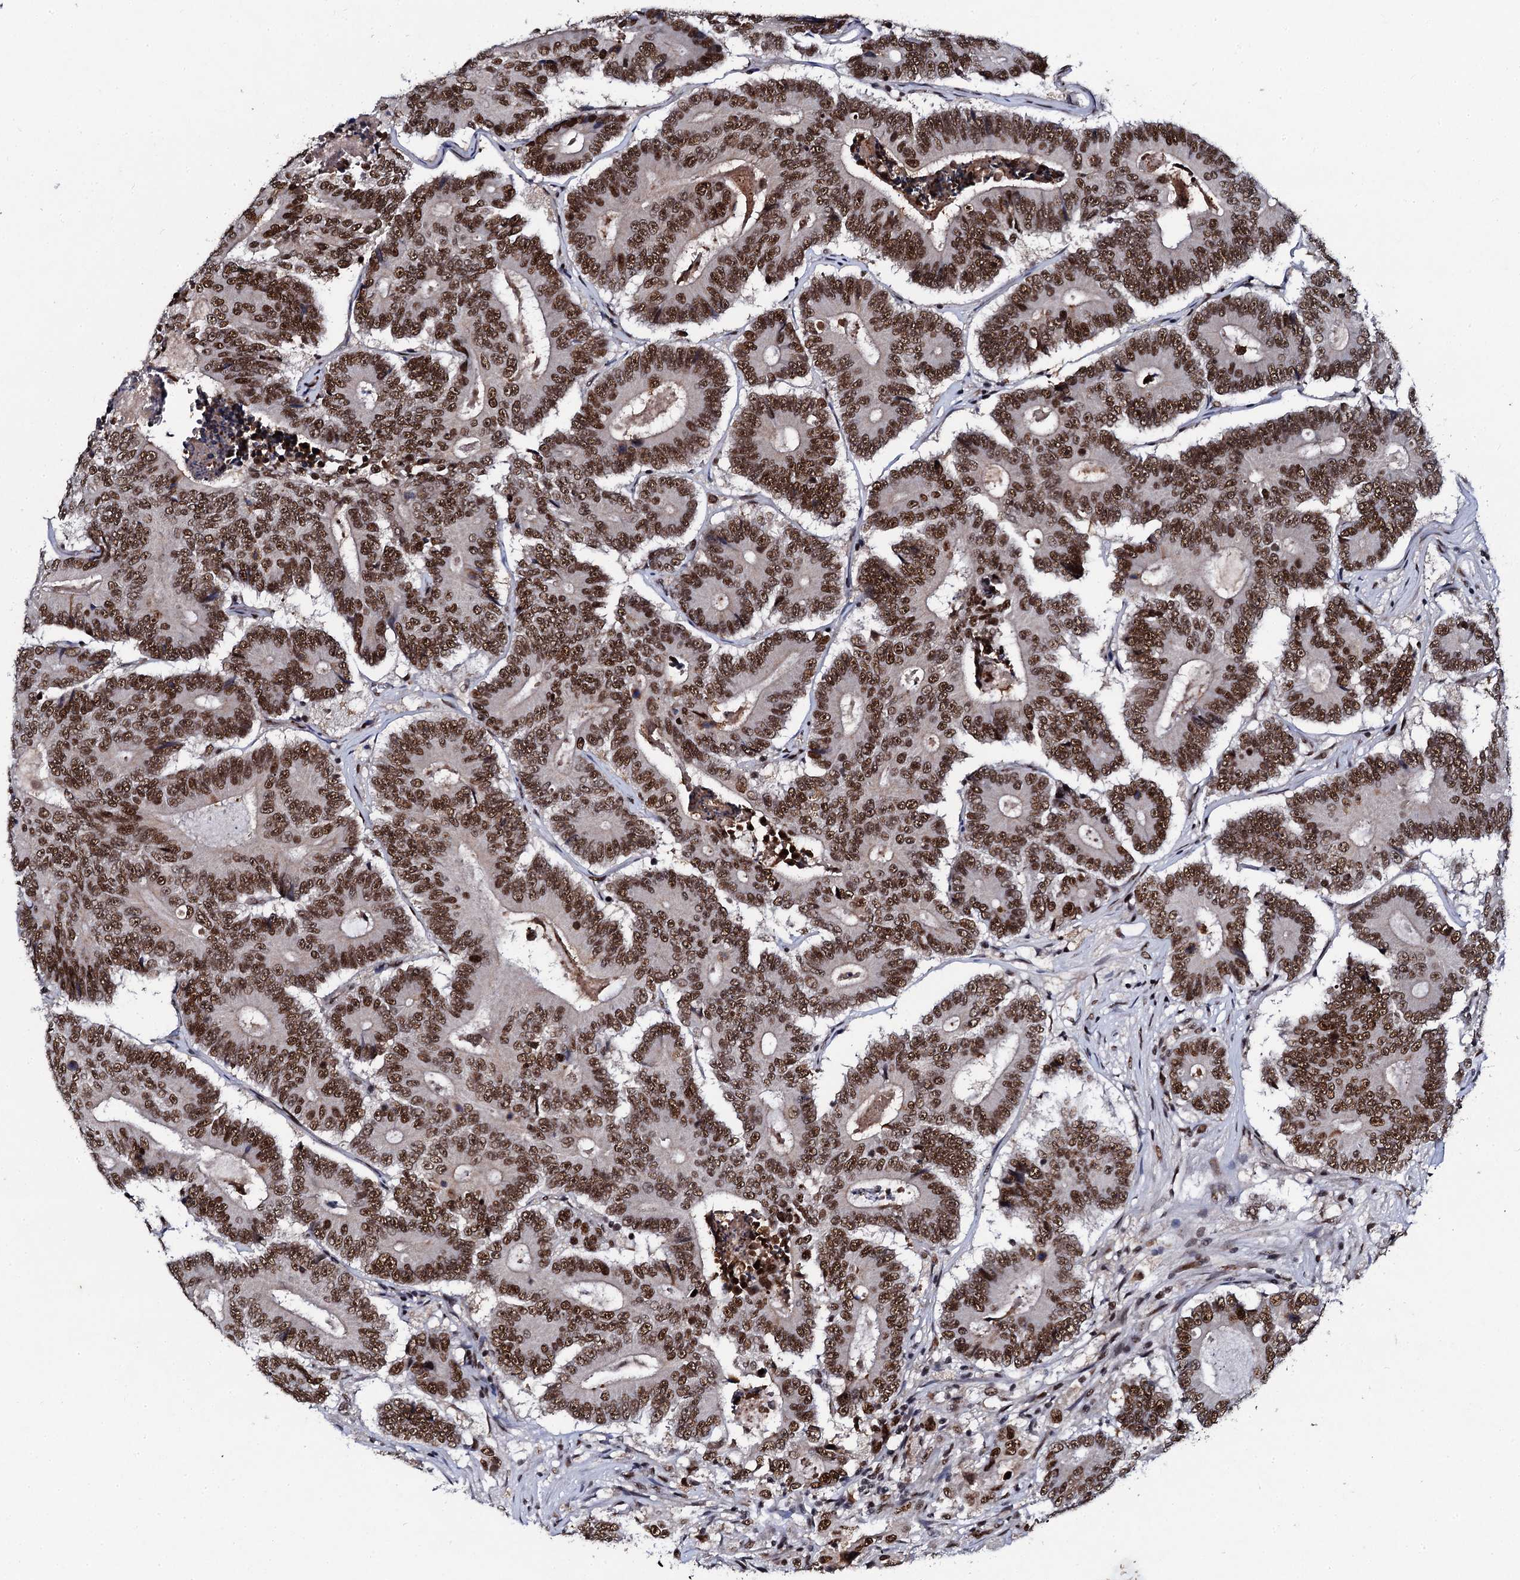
{"staining": {"intensity": "strong", "quantity": ">75%", "location": "nuclear"}, "tissue": "colorectal cancer", "cell_type": "Tumor cells", "image_type": "cancer", "snomed": [{"axis": "morphology", "description": "Adenocarcinoma, NOS"}, {"axis": "topography", "description": "Colon"}], "caption": "DAB (3,3'-diaminobenzidine) immunohistochemical staining of human colorectal adenocarcinoma displays strong nuclear protein staining in about >75% of tumor cells.", "gene": "CSTF3", "patient": {"sex": "male", "age": 83}}